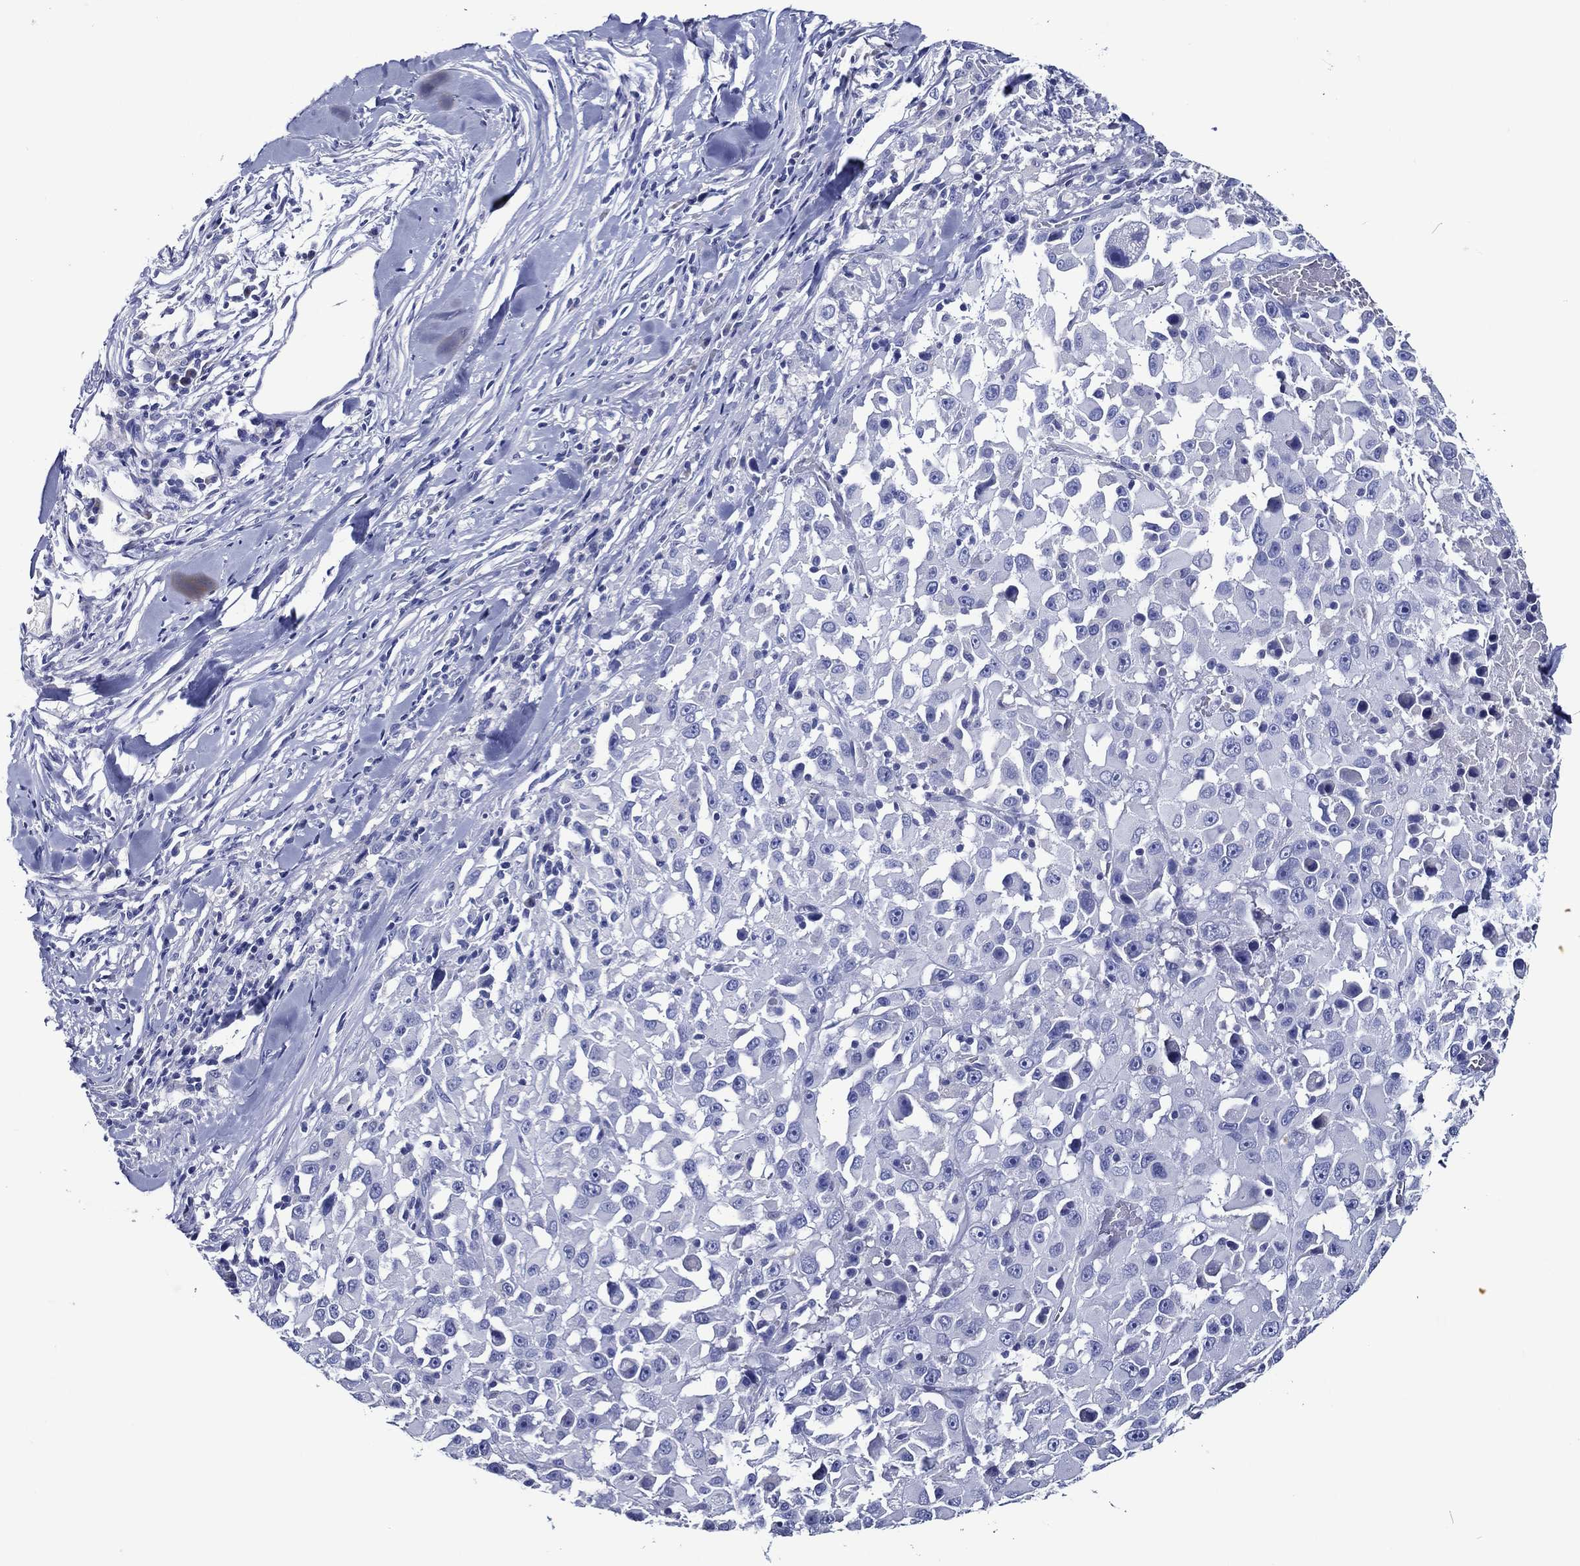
{"staining": {"intensity": "negative", "quantity": "none", "location": "none"}, "tissue": "melanoma", "cell_type": "Tumor cells", "image_type": "cancer", "snomed": [{"axis": "morphology", "description": "Malignant melanoma, Metastatic site"}, {"axis": "topography", "description": "Lymph node"}], "caption": "Immunohistochemistry histopathology image of malignant melanoma (metastatic site) stained for a protein (brown), which exhibits no staining in tumor cells.", "gene": "ACE2", "patient": {"sex": "male", "age": 50}}